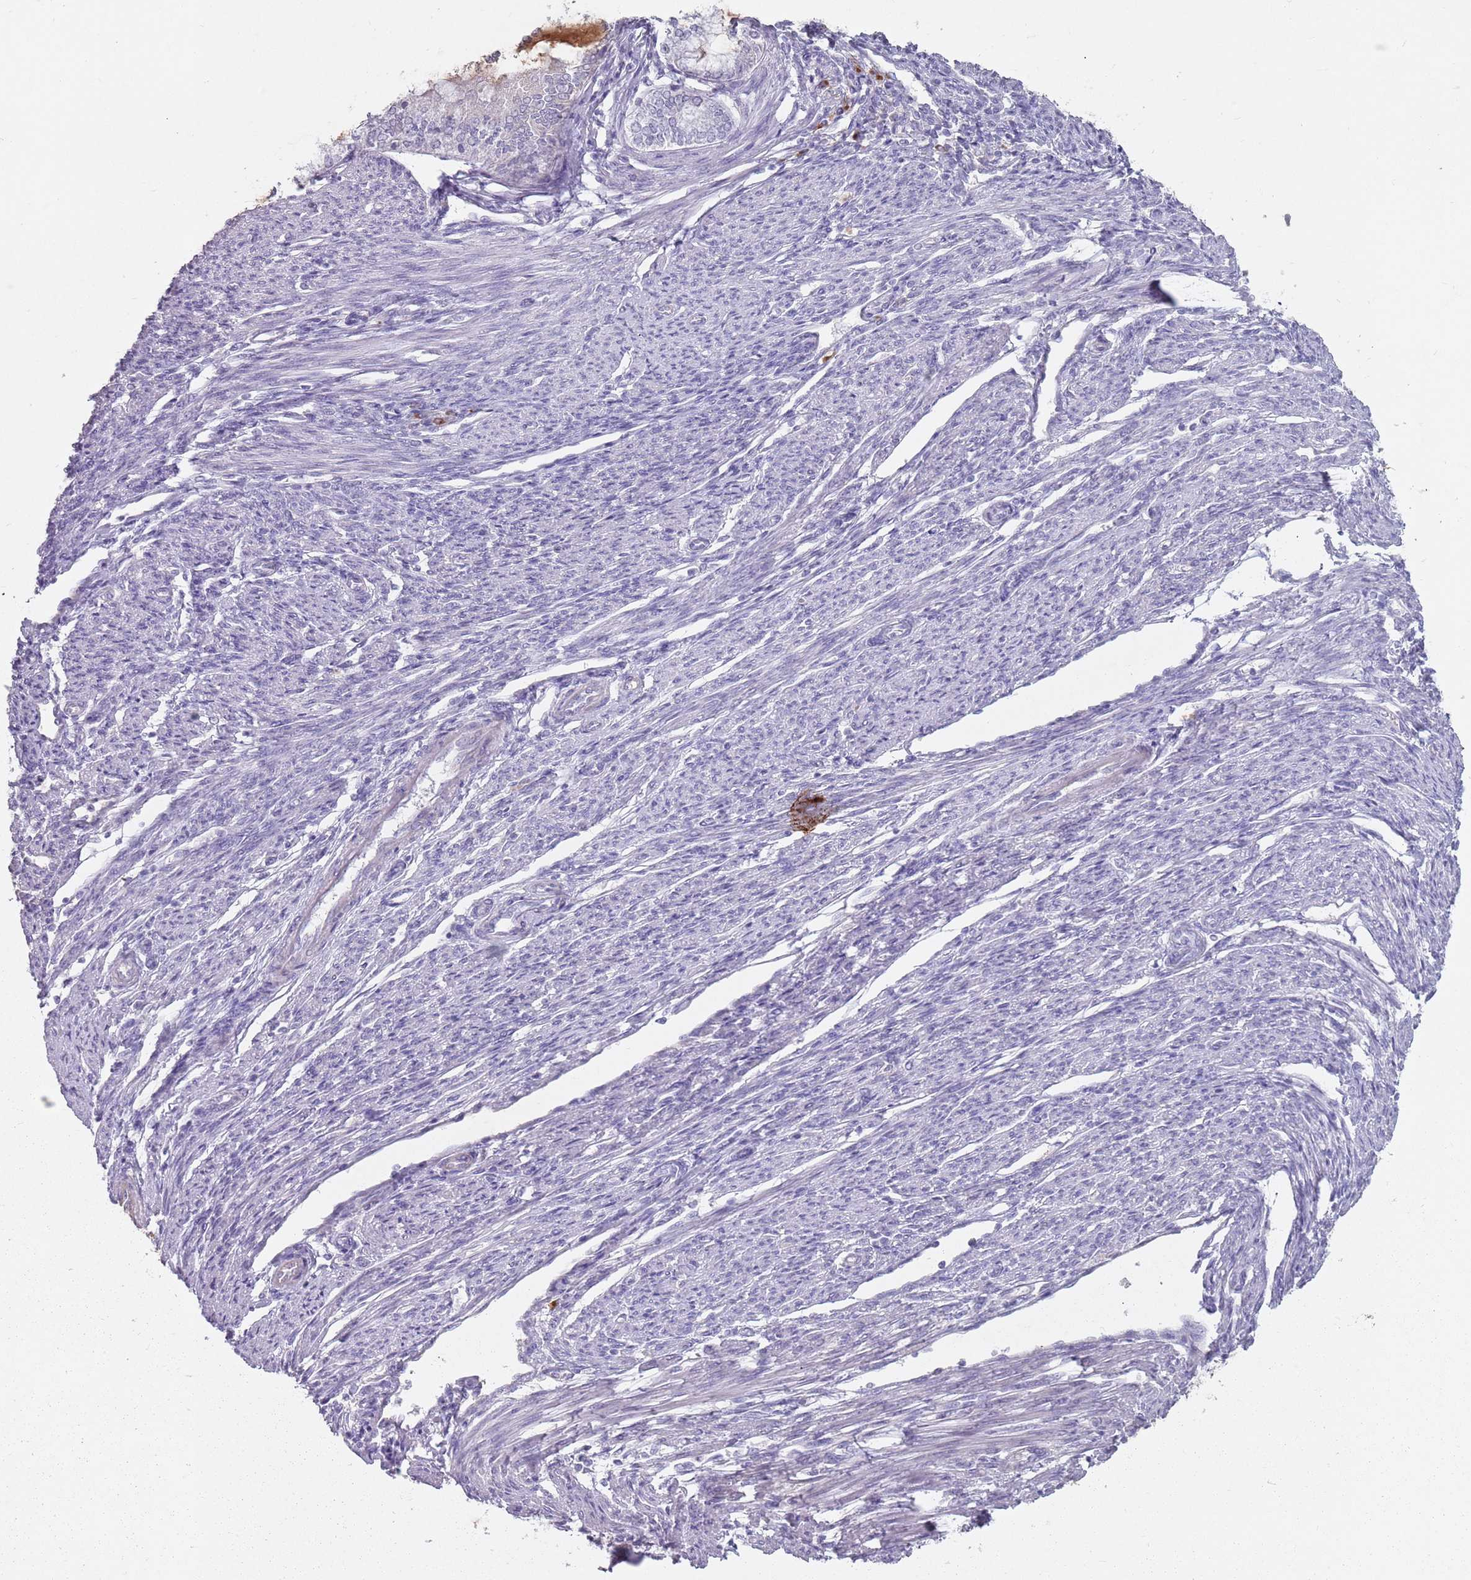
{"staining": {"intensity": "moderate", "quantity": "<25%", "location": "cytoplasmic/membranous"}, "tissue": "endometrial cancer", "cell_type": "Tumor cells", "image_type": "cancer", "snomed": [{"axis": "morphology", "description": "Adenocarcinoma, NOS"}, {"axis": "topography", "description": "Endometrium"}], "caption": "IHC image of endometrial adenocarcinoma stained for a protein (brown), which reveals low levels of moderate cytoplasmic/membranous expression in about <25% of tumor cells.", "gene": "STYK1", "patient": {"sex": "female", "age": 79}}